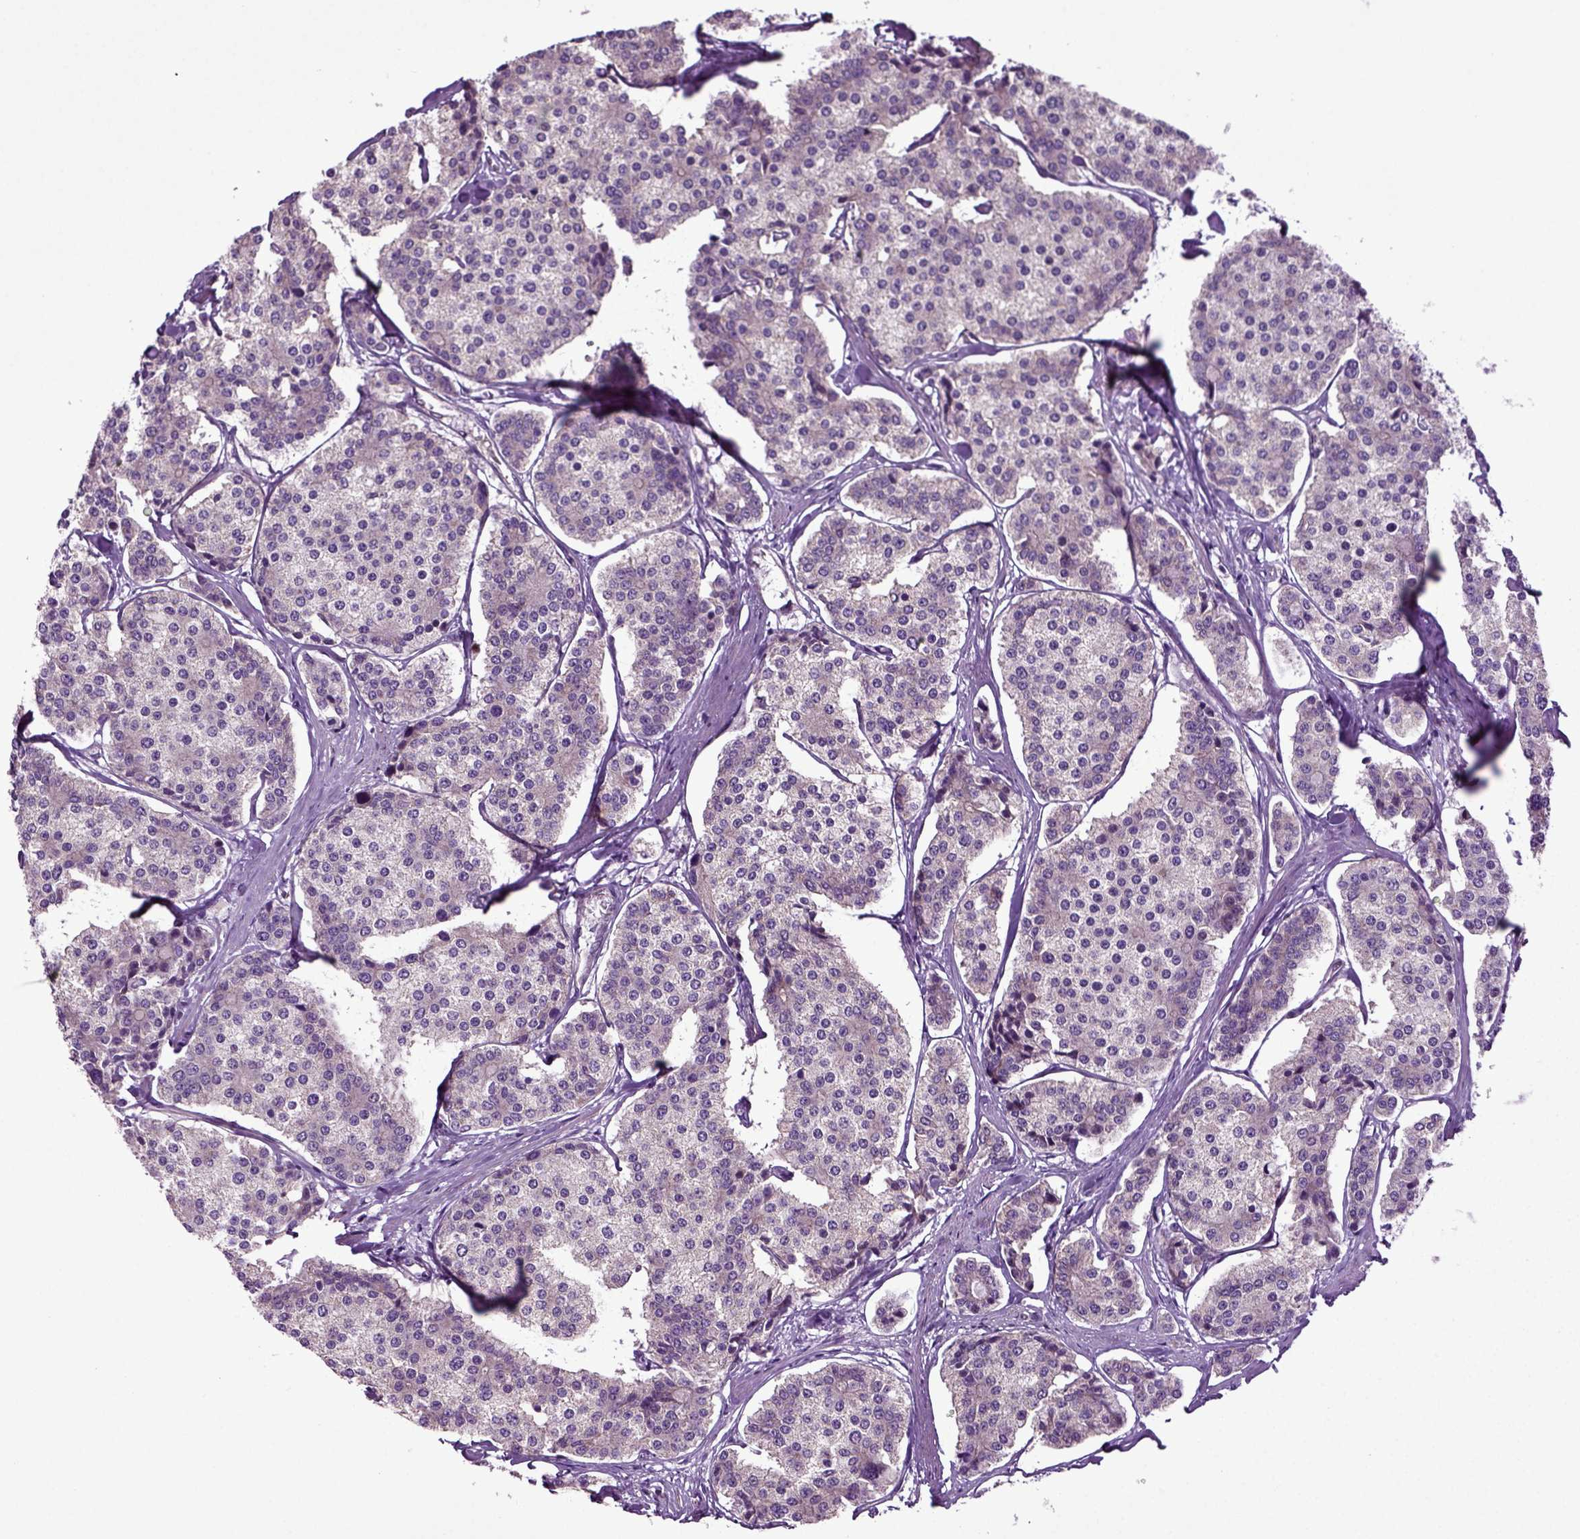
{"staining": {"intensity": "weak", "quantity": "<25%", "location": "cytoplasmic/membranous"}, "tissue": "carcinoid", "cell_type": "Tumor cells", "image_type": "cancer", "snomed": [{"axis": "morphology", "description": "Carcinoid, malignant, NOS"}, {"axis": "topography", "description": "Small intestine"}], "caption": "Tumor cells are negative for protein expression in human carcinoid (malignant).", "gene": "HAGHL", "patient": {"sex": "female", "age": 65}}